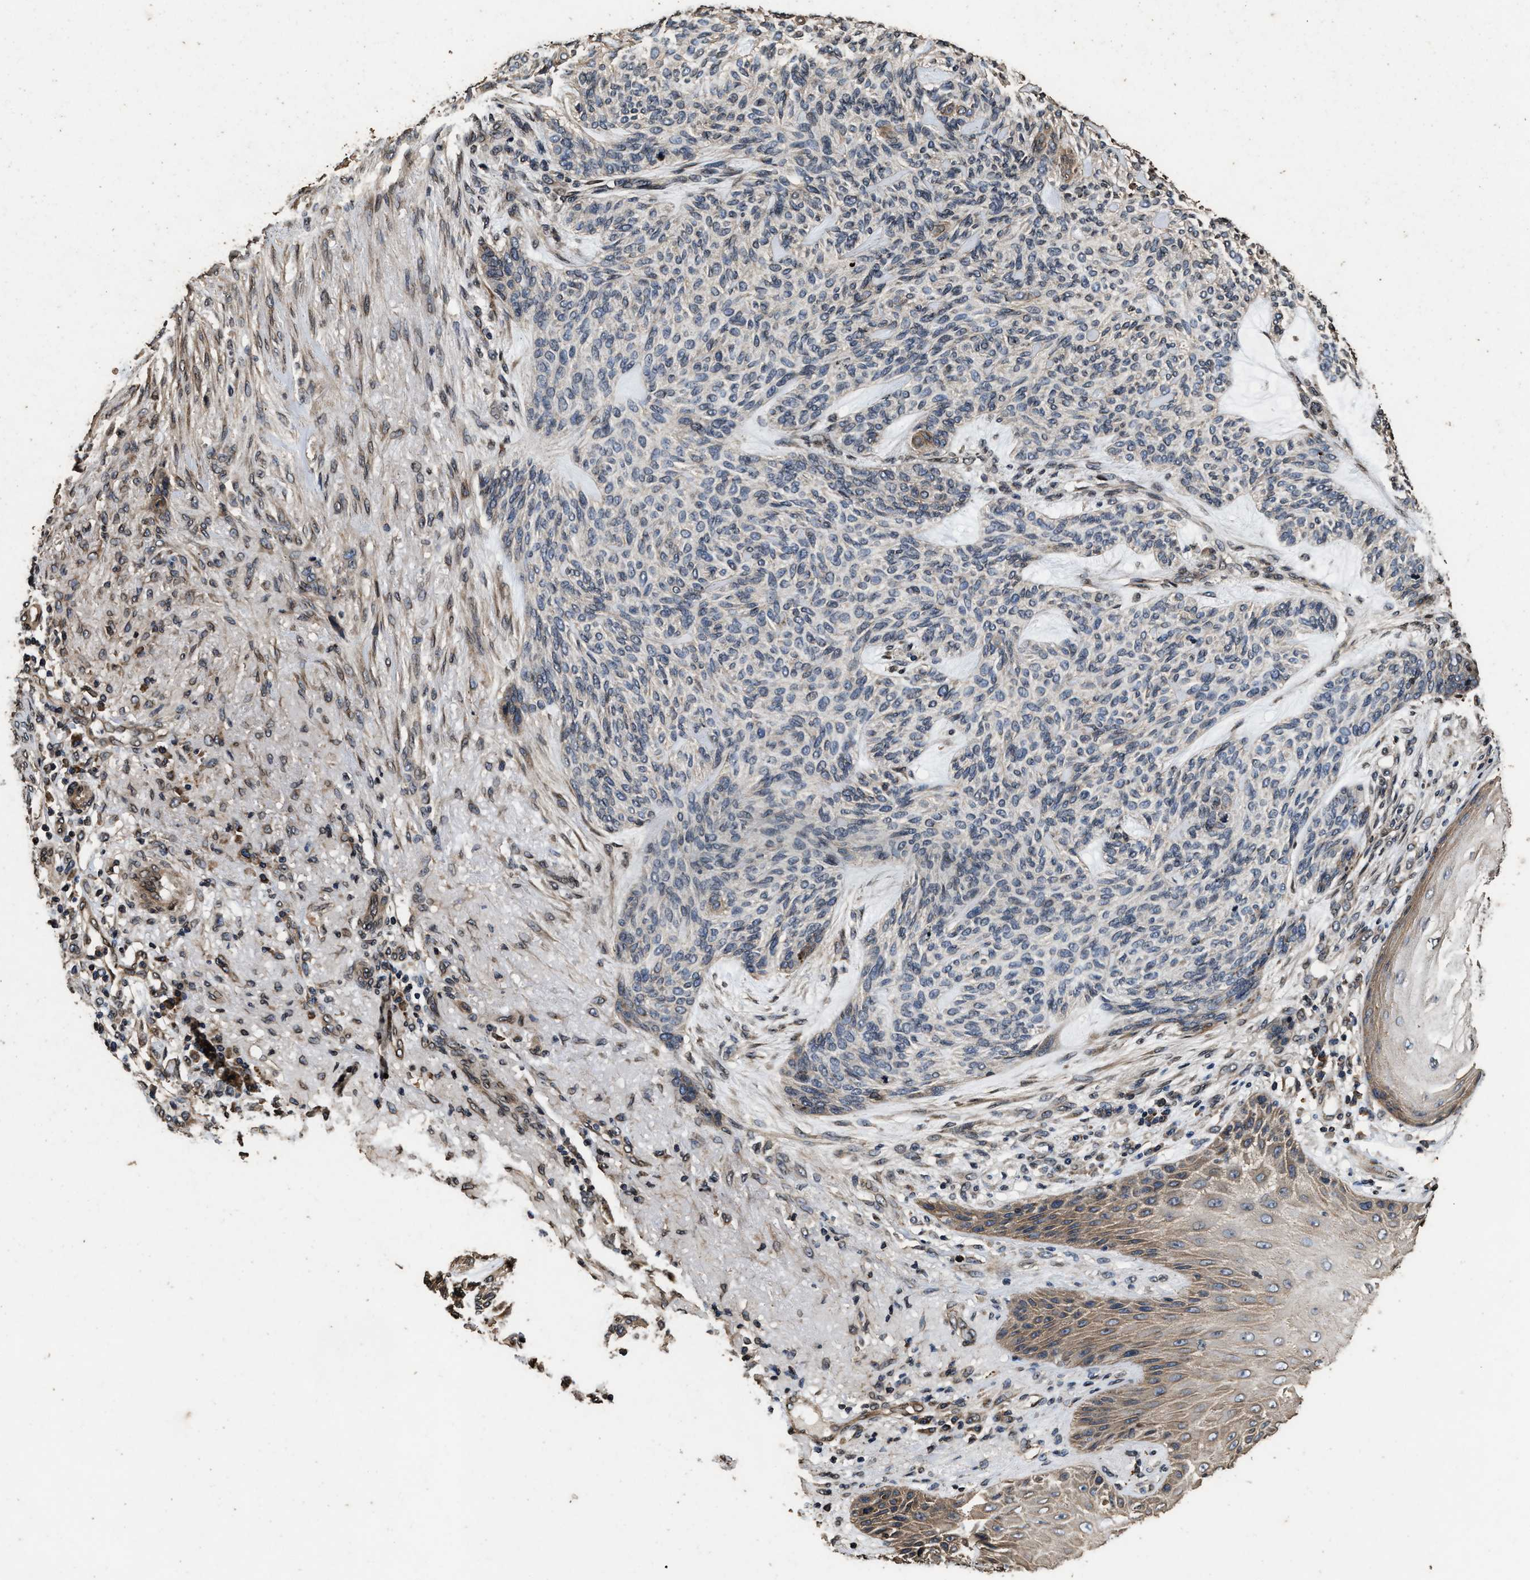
{"staining": {"intensity": "moderate", "quantity": "<25%", "location": "nuclear"}, "tissue": "skin cancer", "cell_type": "Tumor cells", "image_type": "cancer", "snomed": [{"axis": "morphology", "description": "Basal cell carcinoma"}, {"axis": "topography", "description": "Skin"}], "caption": "An image of human skin cancer (basal cell carcinoma) stained for a protein displays moderate nuclear brown staining in tumor cells.", "gene": "ACCS", "patient": {"sex": "male", "age": 55}}